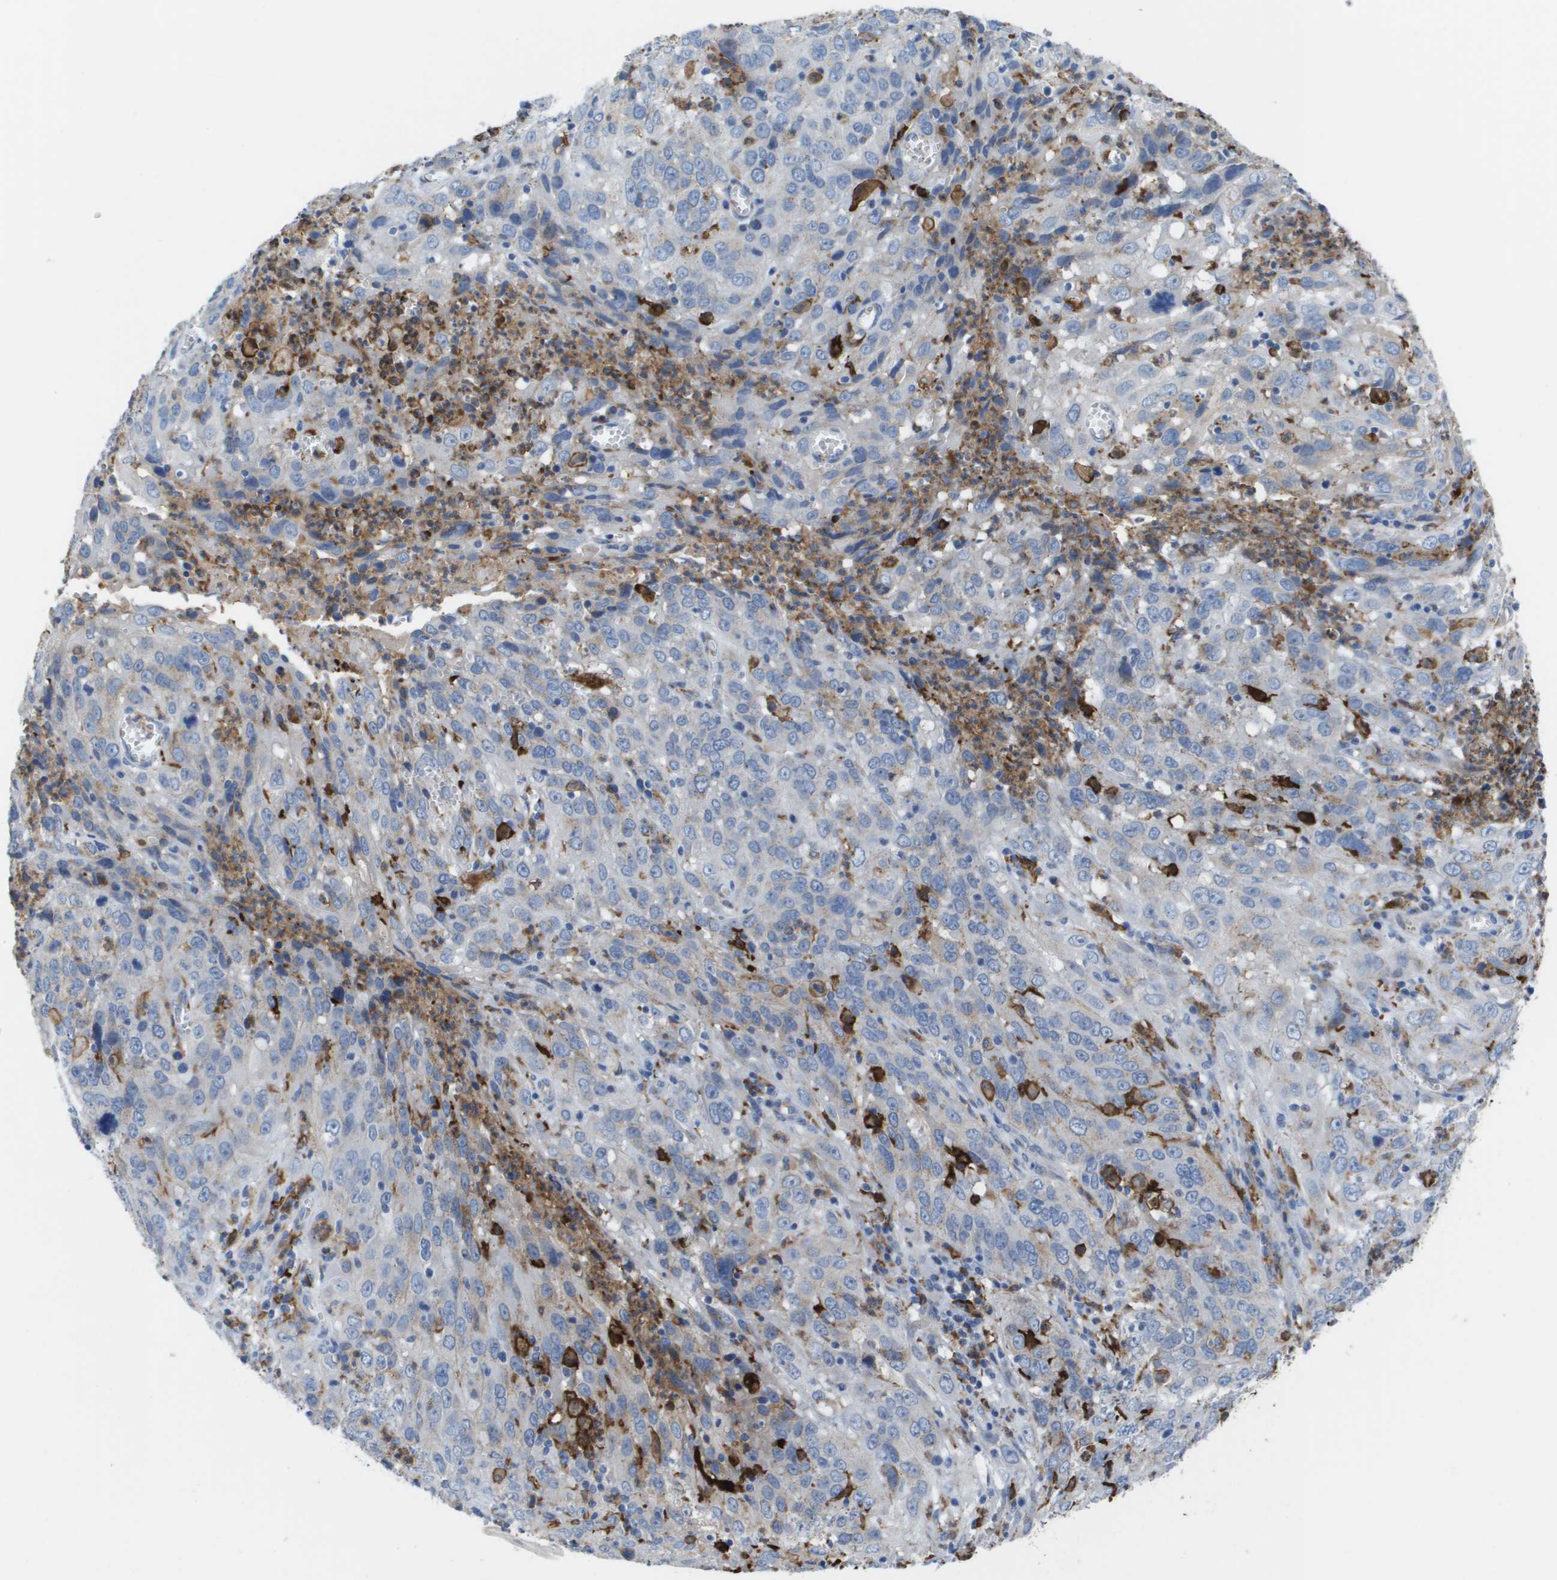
{"staining": {"intensity": "weak", "quantity": "<25%", "location": "cytoplasmic/membranous"}, "tissue": "cervical cancer", "cell_type": "Tumor cells", "image_type": "cancer", "snomed": [{"axis": "morphology", "description": "Squamous cell carcinoma, NOS"}, {"axis": "topography", "description": "Cervix"}], "caption": "Immunohistochemistry (IHC) histopathology image of neoplastic tissue: human squamous cell carcinoma (cervical) stained with DAB (3,3'-diaminobenzidine) shows no significant protein positivity in tumor cells.", "gene": "SLC37A2", "patient": {"sex": "female", "age": 32}}